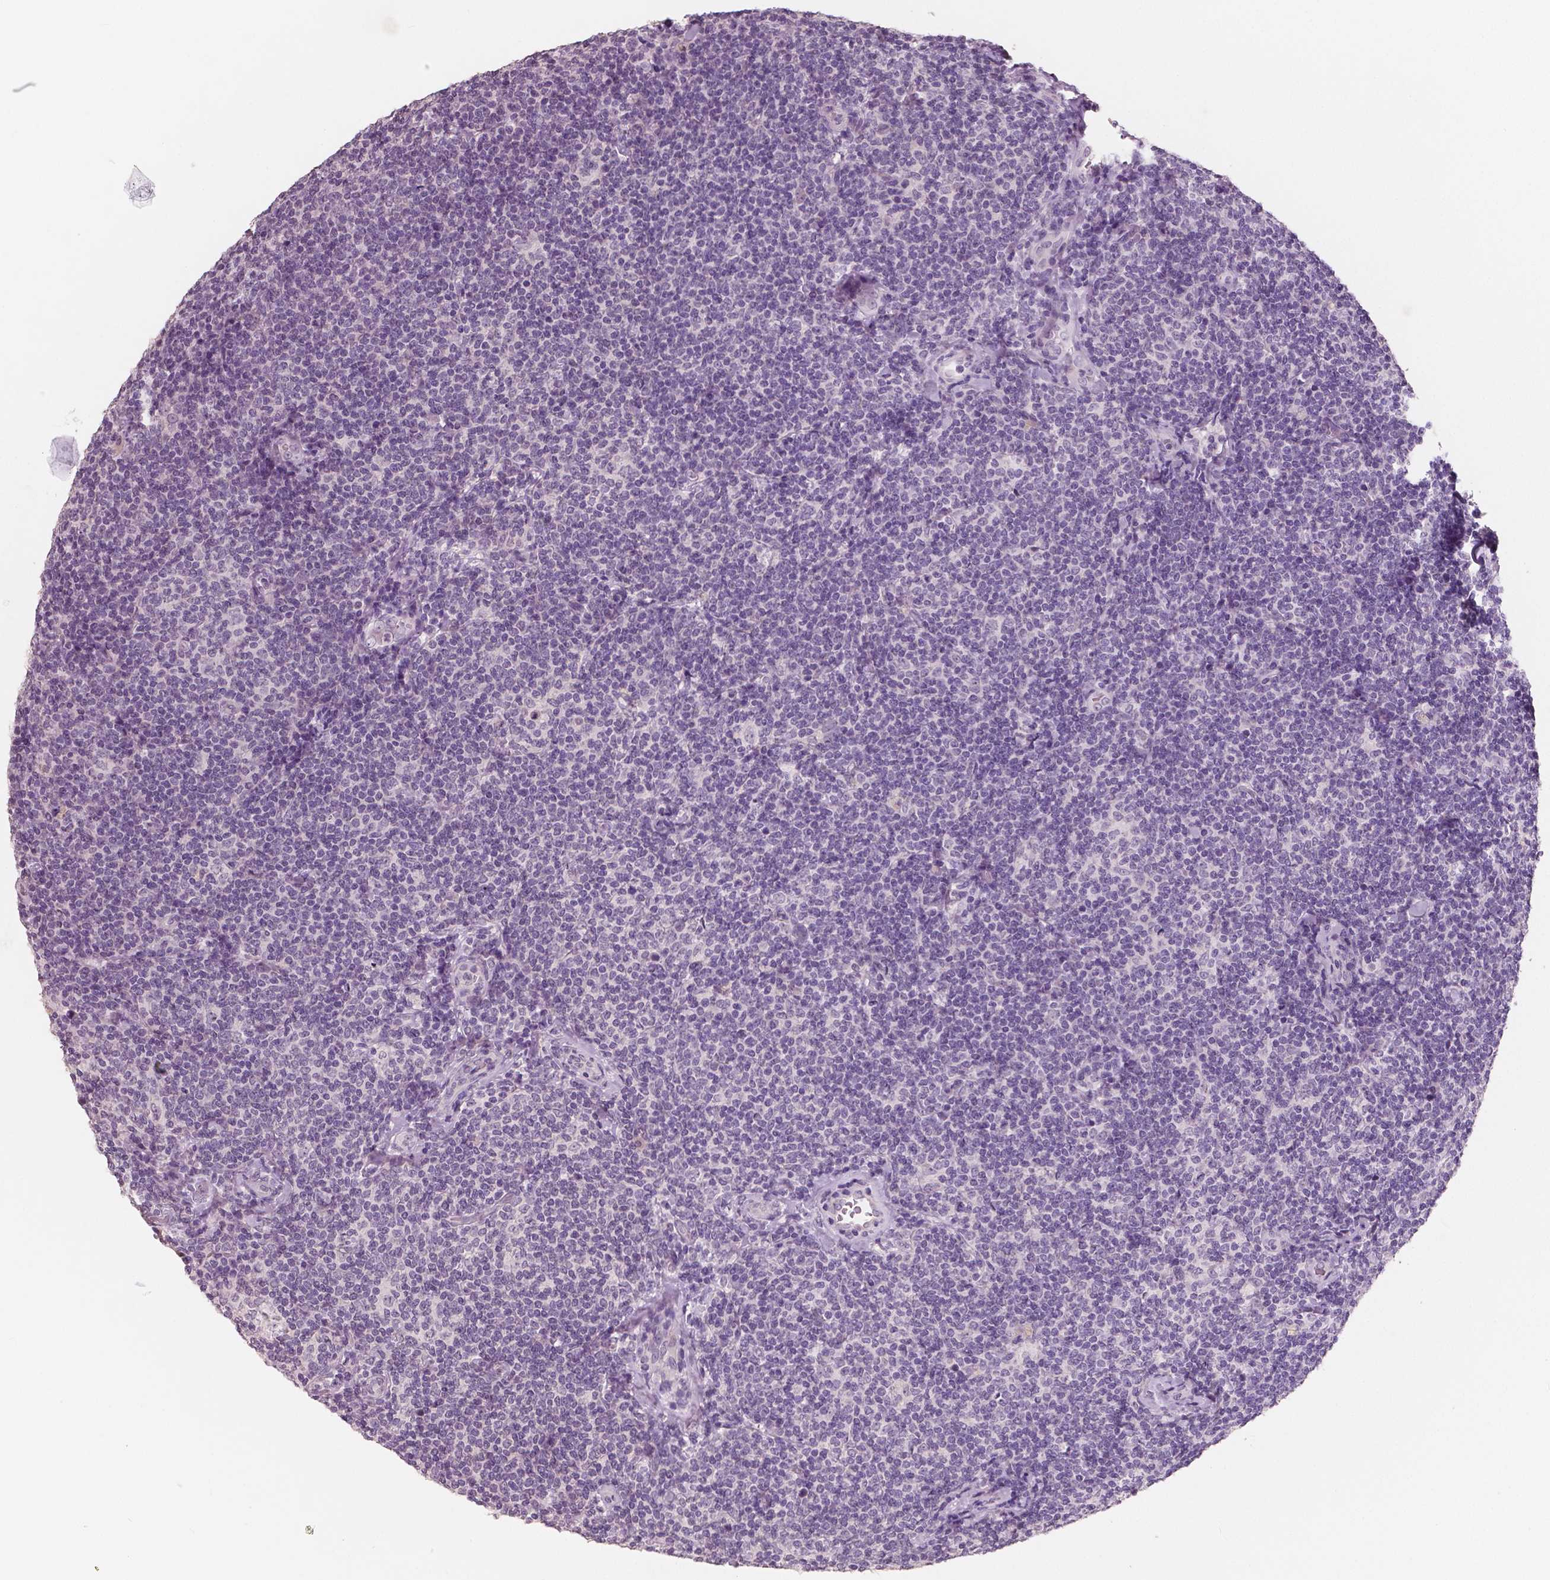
{"staining": {"intensity": "negative", "quantity": "none", "location": "none"}, "tissue": "lymphoma", "cell_type": "Tumor cells", "image_type": "cancer", "snomed": [{"axis": "morphology", "description": "Malignant lymphoma, non-Hodgkin's type, Low grade"}, {"axis": "topography", "description": "Lymph node"}], "caption": "Histopathology image shows no significant protein positivity in tumor cells of lymphoma.", "gene": "NECAB1", "patient": {"sex": "female", "age": 56}}